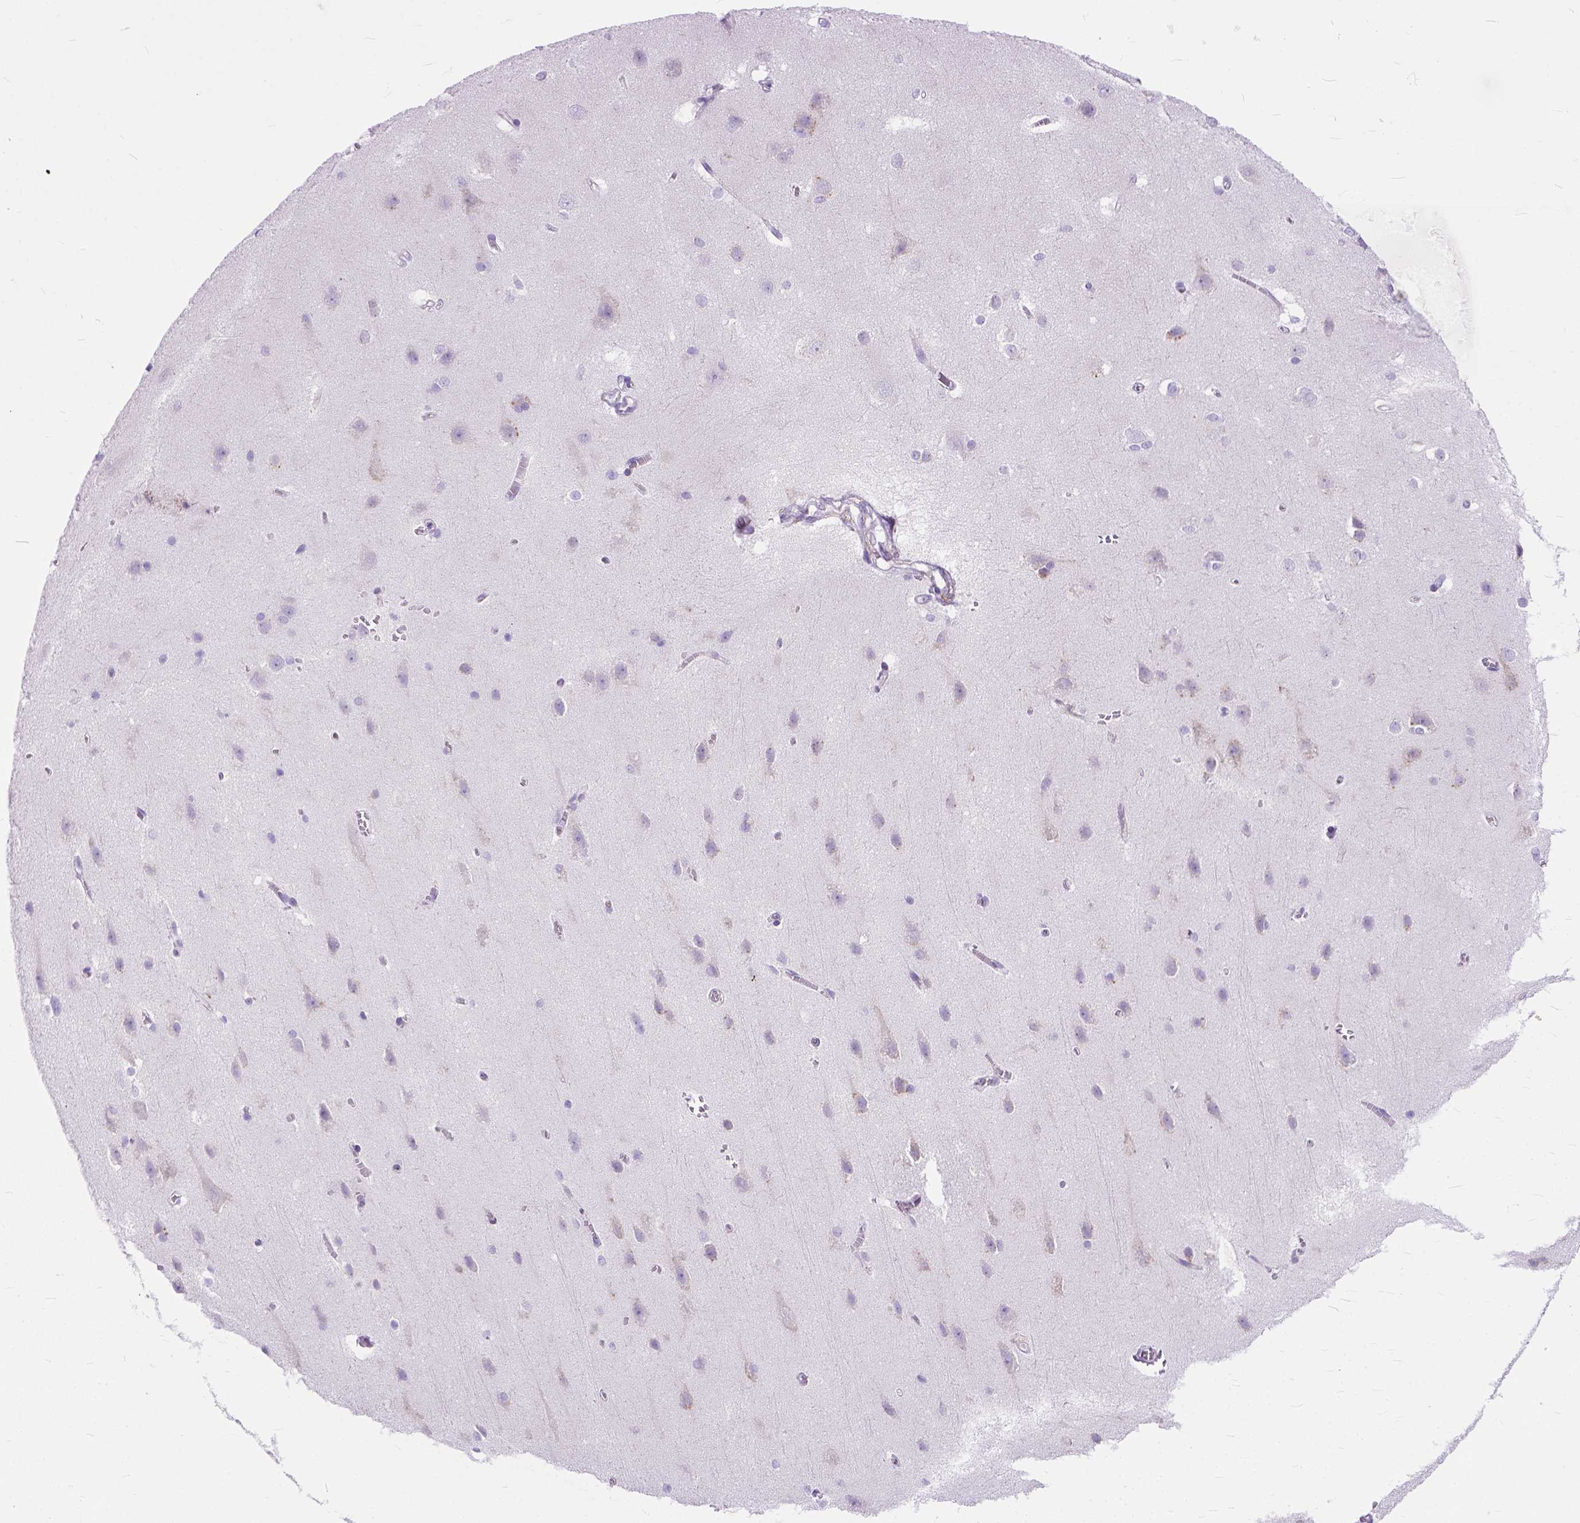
{"staining": {"intensity": "weak", "quantity": ">75%", "location": "cytoplasmic/membranous"}, "tissue": "cerebral cortex", "cell_type": "Endothelial cells", "image_type": "normal", "snomed": [{"axis": "morphology", "description": "Normal tissue, NOS"}, {"axis": "topography", "description": "Cerebral cortex"}], "caption": "Protein staining by immunohistochemistry displays weak cytoplasmic/membranous expression in about >75% of endothelial cells in unremarkable cerebral cortex.", "gene": "PLK4", "patient": {"sex": "male", "age": 37}}